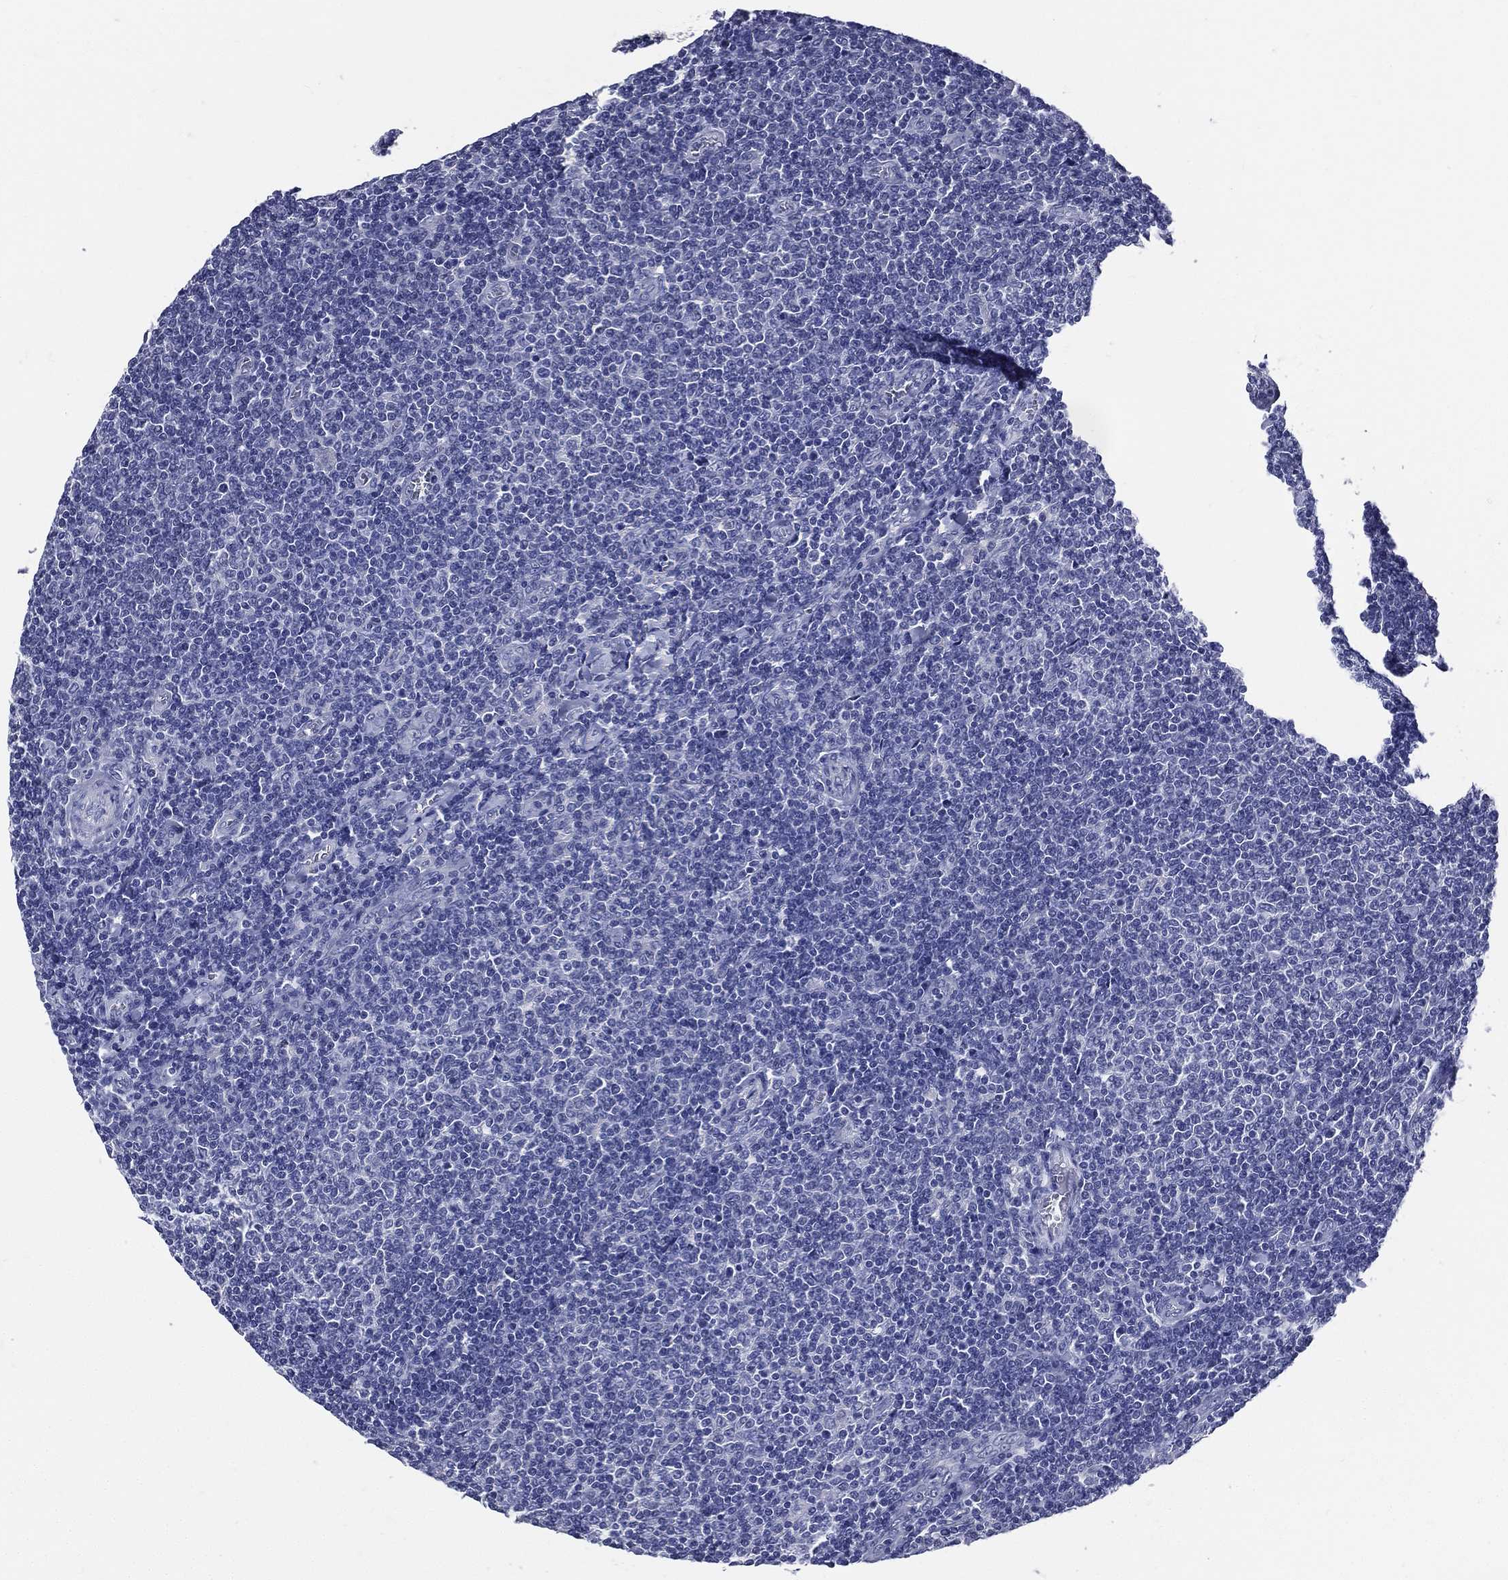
{"staining": {"intensity": "negative", "quantity": "none", "location": "none"}, "tissue": "lymphoma", "cell_type": "Tumor cells", "image_type": "cancer", "snomed": [{"axis": "morphology", "description": "Malignant lymphoma, non-Hodgkin's type, Low grade"}, {"axis": "topography", "description": "Lymph node"}], "caption": "Tumor cells are negative for protein expression in human lymphoma. (Immunohistochemistry, brightfield microscopy, high magnification).", "gene": "DPYS", "patient": {"sex": "male", "age": 52}}